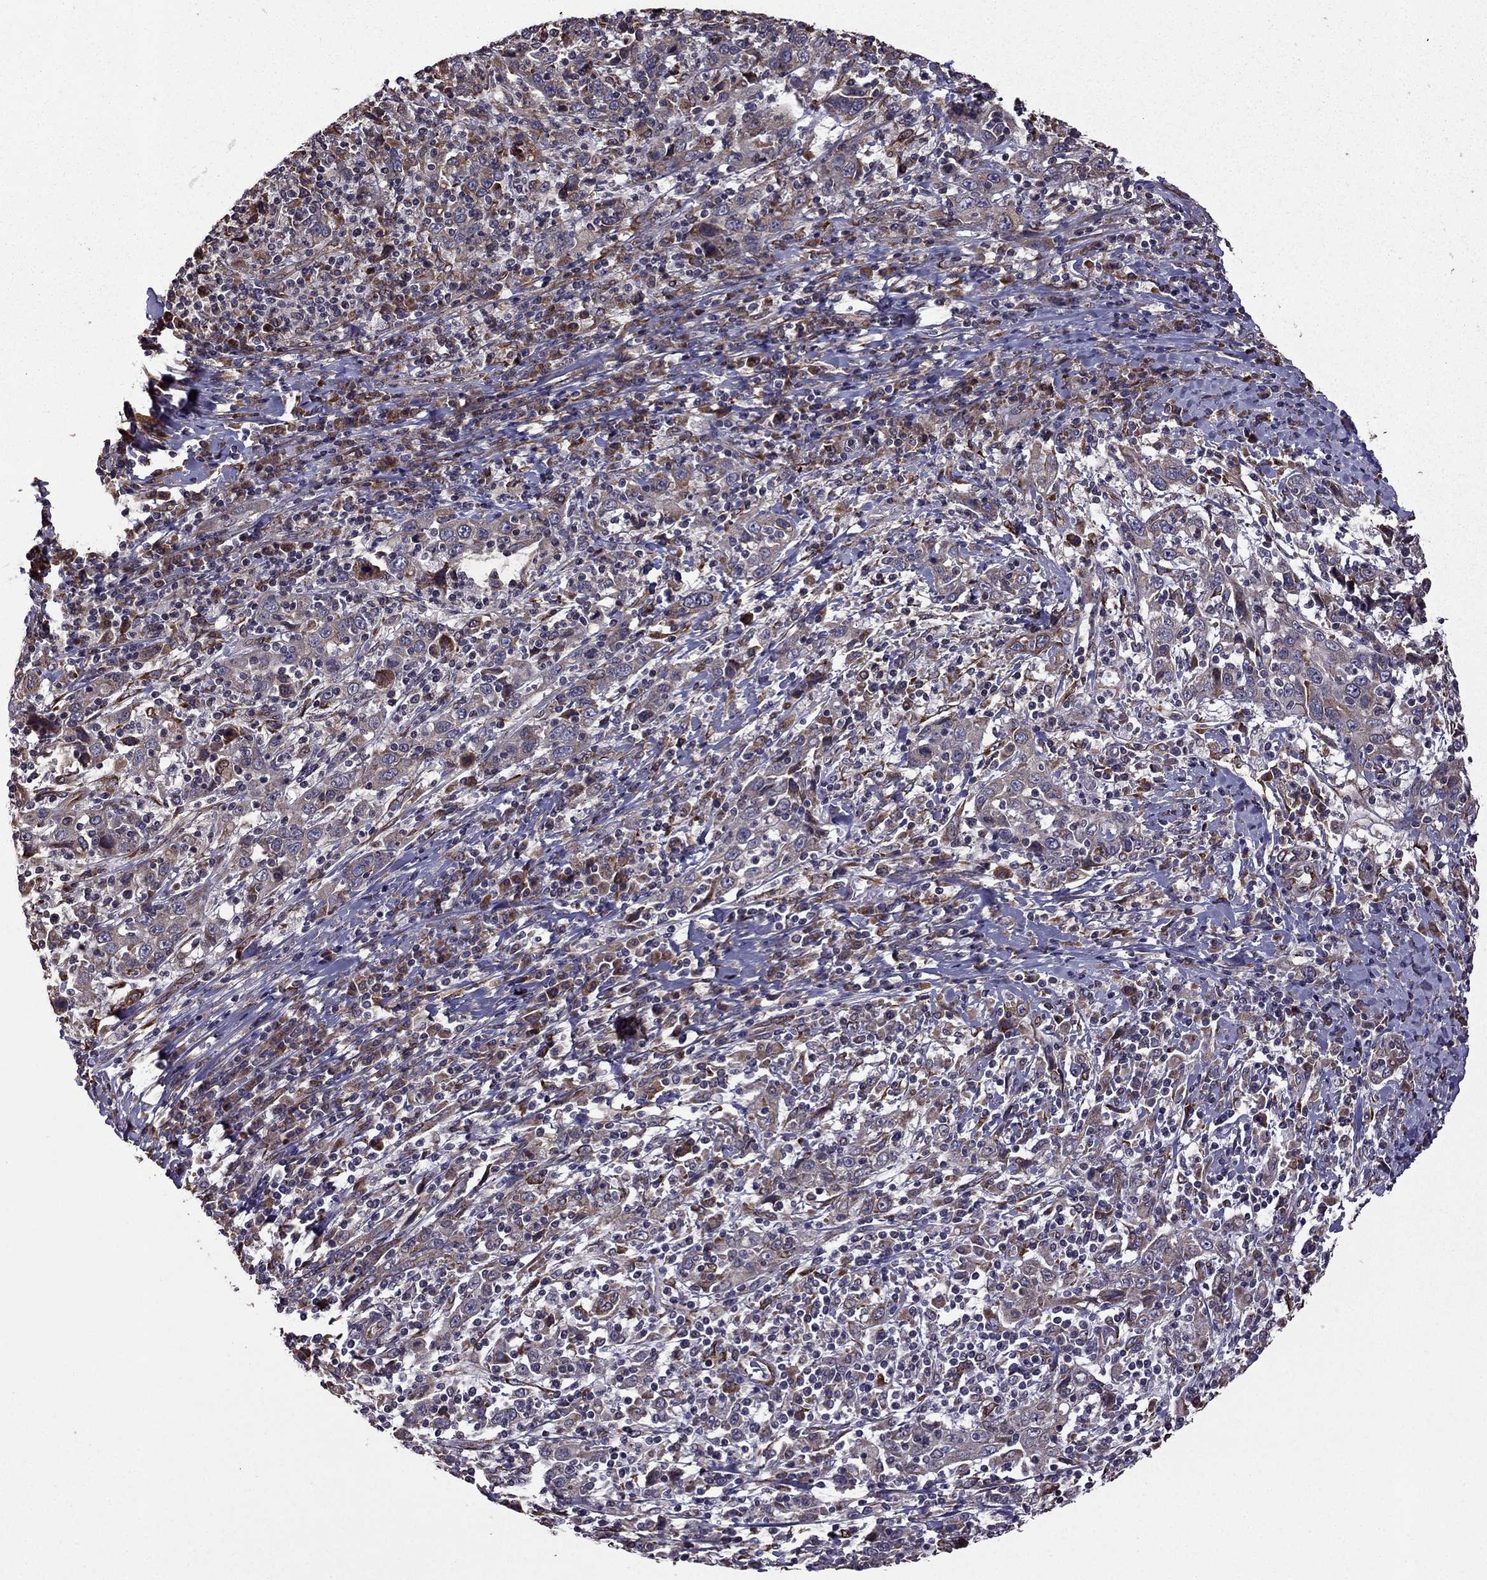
{"staining": {"intensity": "weak", "quantity": "<25%", "location": "cytoplasmic/membranous"}, "tissue": "cervical cancer", "cell_type": "Tumor cells", "image_type": "cancer", "snomed": [{"axis": "morphology", "description": "Squamous cell carcinoma, NOS"}, {"axis": "topography", "description": "Cervix"}], "caption": "This image is of cervical cancer stained with IHC to label a protein in brown with the nuclei are counter-stained blue. There is no expression in tumor cells.", "gene": "IKBIP", "patient": {"sex": "female", "age": 46}}